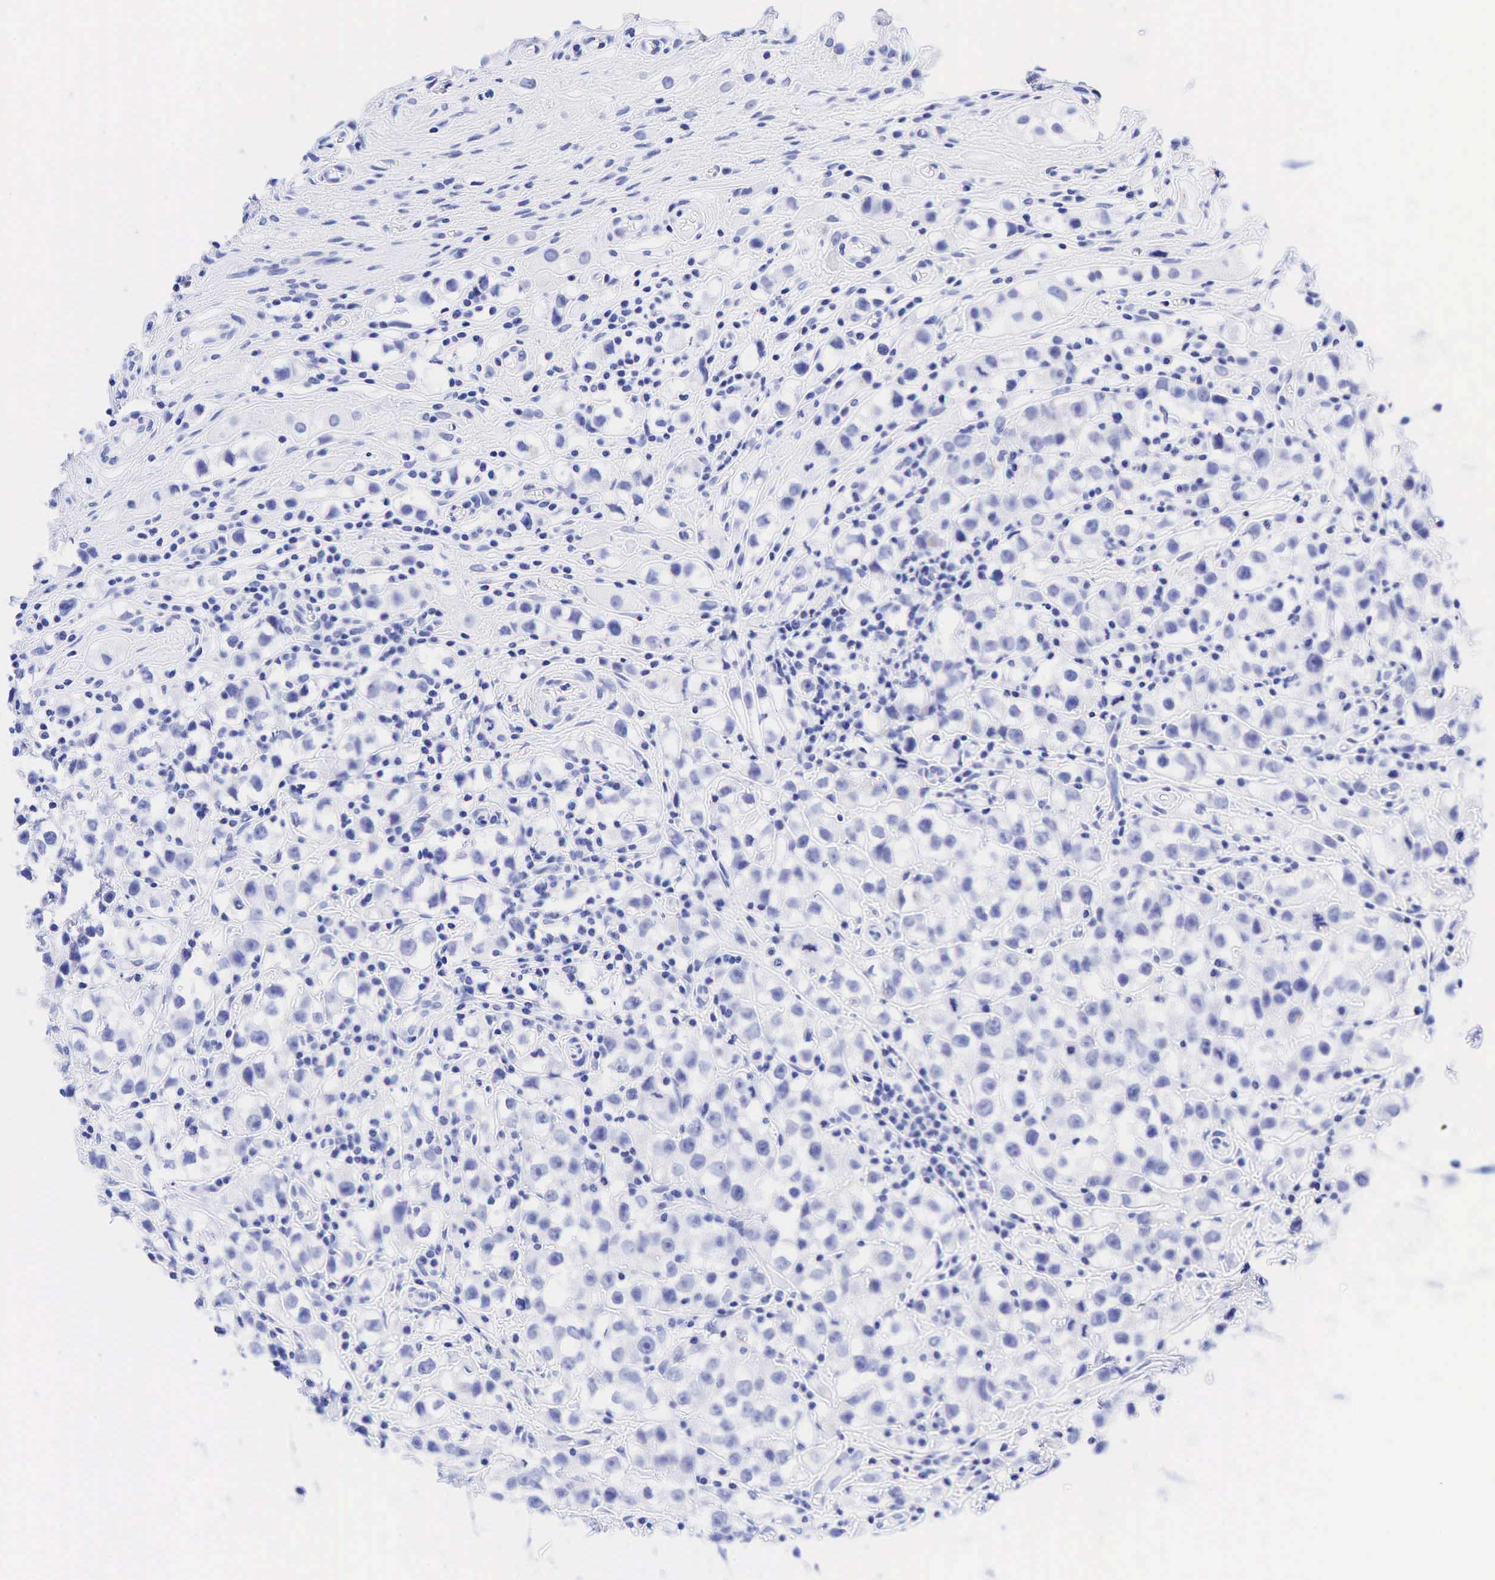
{"staining": {"intensity": "negative", "quantity": "none", "location": "none"}, "tissue": "testis cancer", "cell_type": "Tumor cells", "image_type": "cancer", "snomed": [{"axis": "morphology", "description": "Seminoma, NOS"}, {"axis": "topography", "description": "Testis"}], "caption": "Image shows no protein staining in tumor cells of testis seminoma tissue.", "gene": "CHGA", "patient": {"sex": "male", "age": 35}}